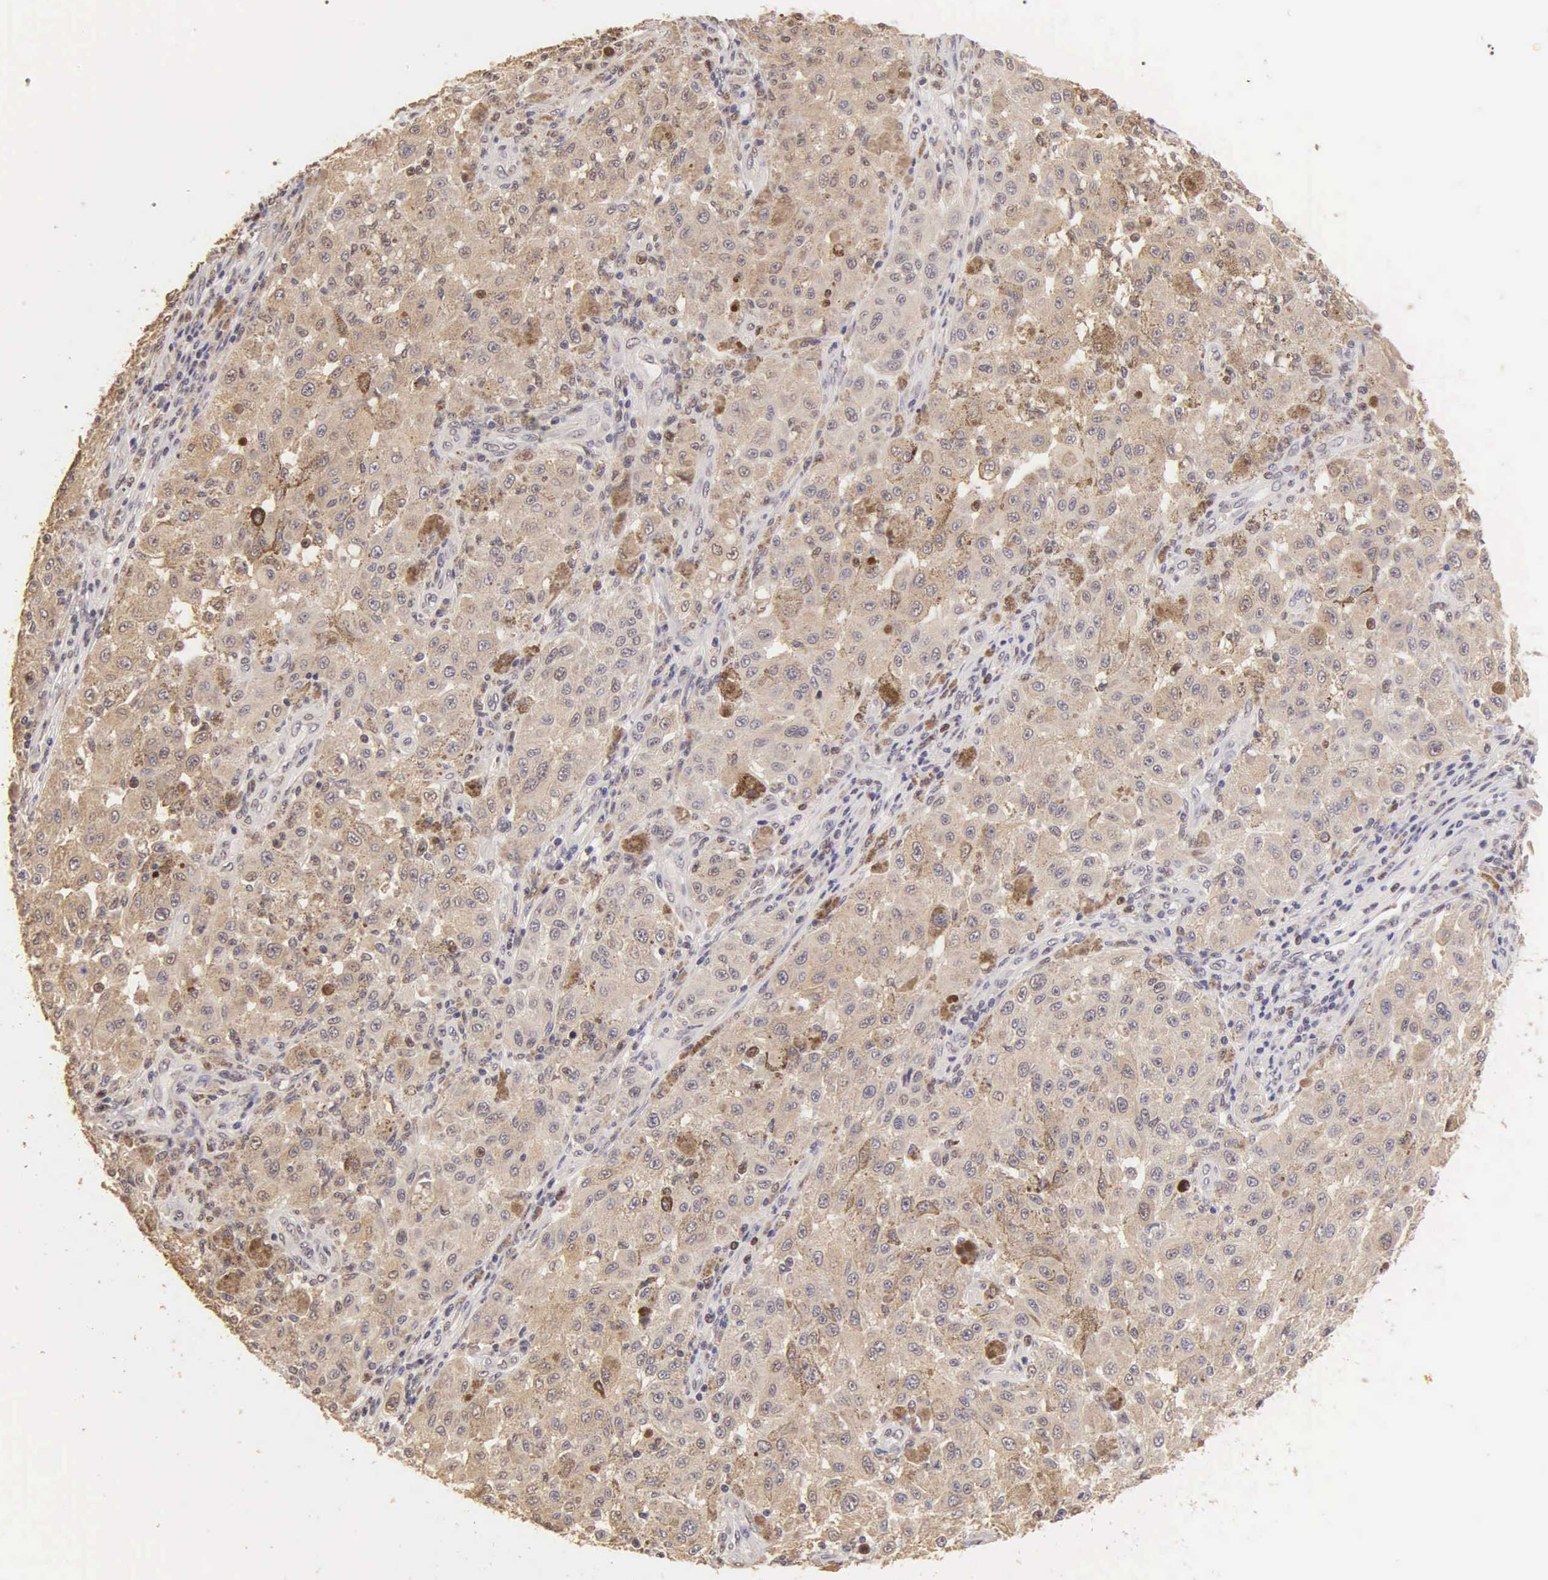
{"staining": {"intensity": "negative", "quantity": "none", "location": "none"}, "tissue": "melanoma", "cell_type": "Tumor cells", "image_type": "cancer", "snomed": [{"axis": "morphology", "description": "Malignant melanoma, NOS"}, {"axis": "topography", "description": "Skin"}], "caption": "Tumor cells show no significant positivity in malignant melanoma.", "gene": "MKI67", "patient": {"sex": "female", "age": 64}}